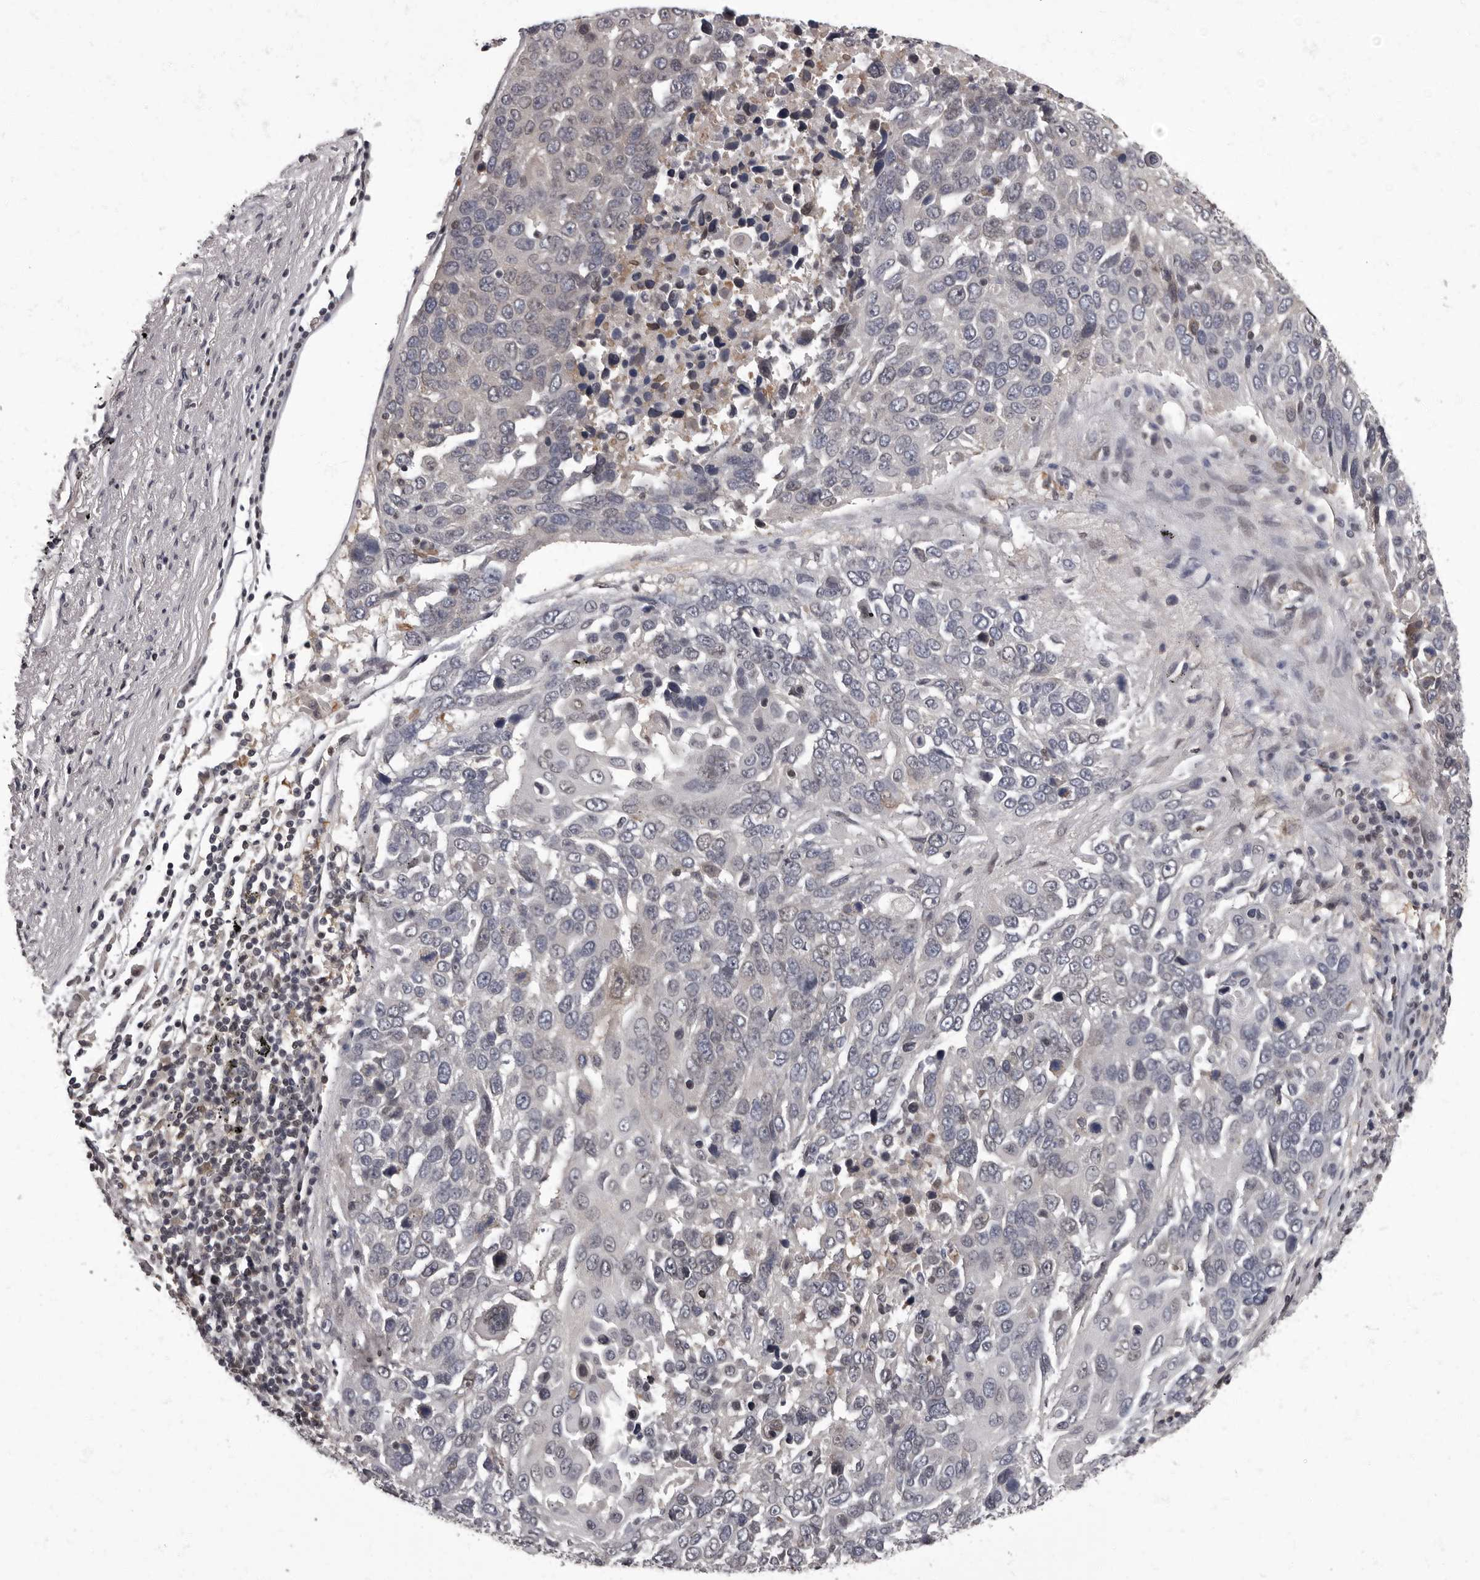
{"staining": {"intensity": "negative", "quantity": "none", "location": "none"}, "tissue": "lung cancer", "cell_type": "Tumor cells", "image_type": "cancer", "snomed": [{"axis": "morphology", "description": "Squamous cell carcinoma, NOS"}, {"axis": "topography", "description": "Lung"}], "caption": "The IHC image has no significant staining in tumor cells of squamous cell carcinoma (lung) tissue.", "gene": "C1orf50", "patient": {"sex": "male", "age": 66}}